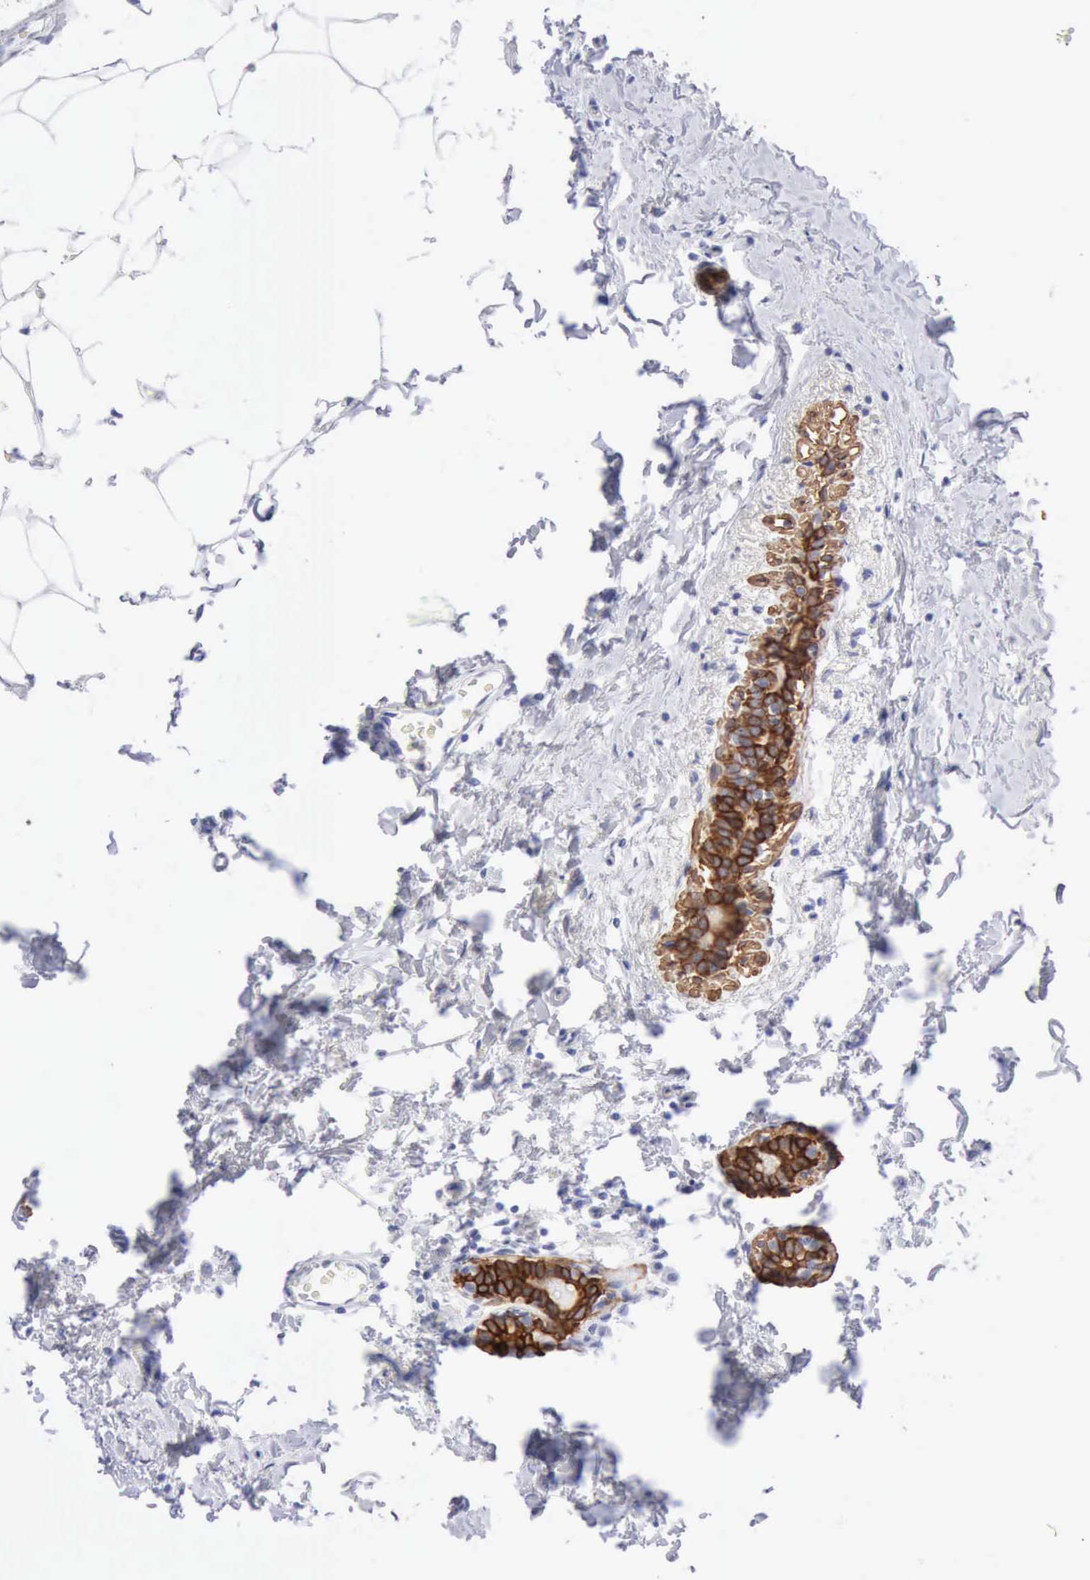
{"staining": {"intensity": "negative", "quantity": "none", "location": "none"}, "tissue": "breast cancer", "cell_type": "Tumor cells", "image_type": "cancer", "snomed": [{"axis": "morphology", "description": "Lobular carcinoma"}, {"axis": "topography", "description": "Breast"}], "caption": "Immunohistochemistry micrograph of human lobular carcinoma (breast) stained for a protein (brown), which demonstrates no expression in tumor cells. (Stains: DAB (3,3'-diaminobenzidine) immunohistochemistry (IHC) with hematoxylin counter stain, Microscopy: brightfield microscopy at high magnification).", "gene": "KRT5", "patient": {"sex": "female", "age": 55}}